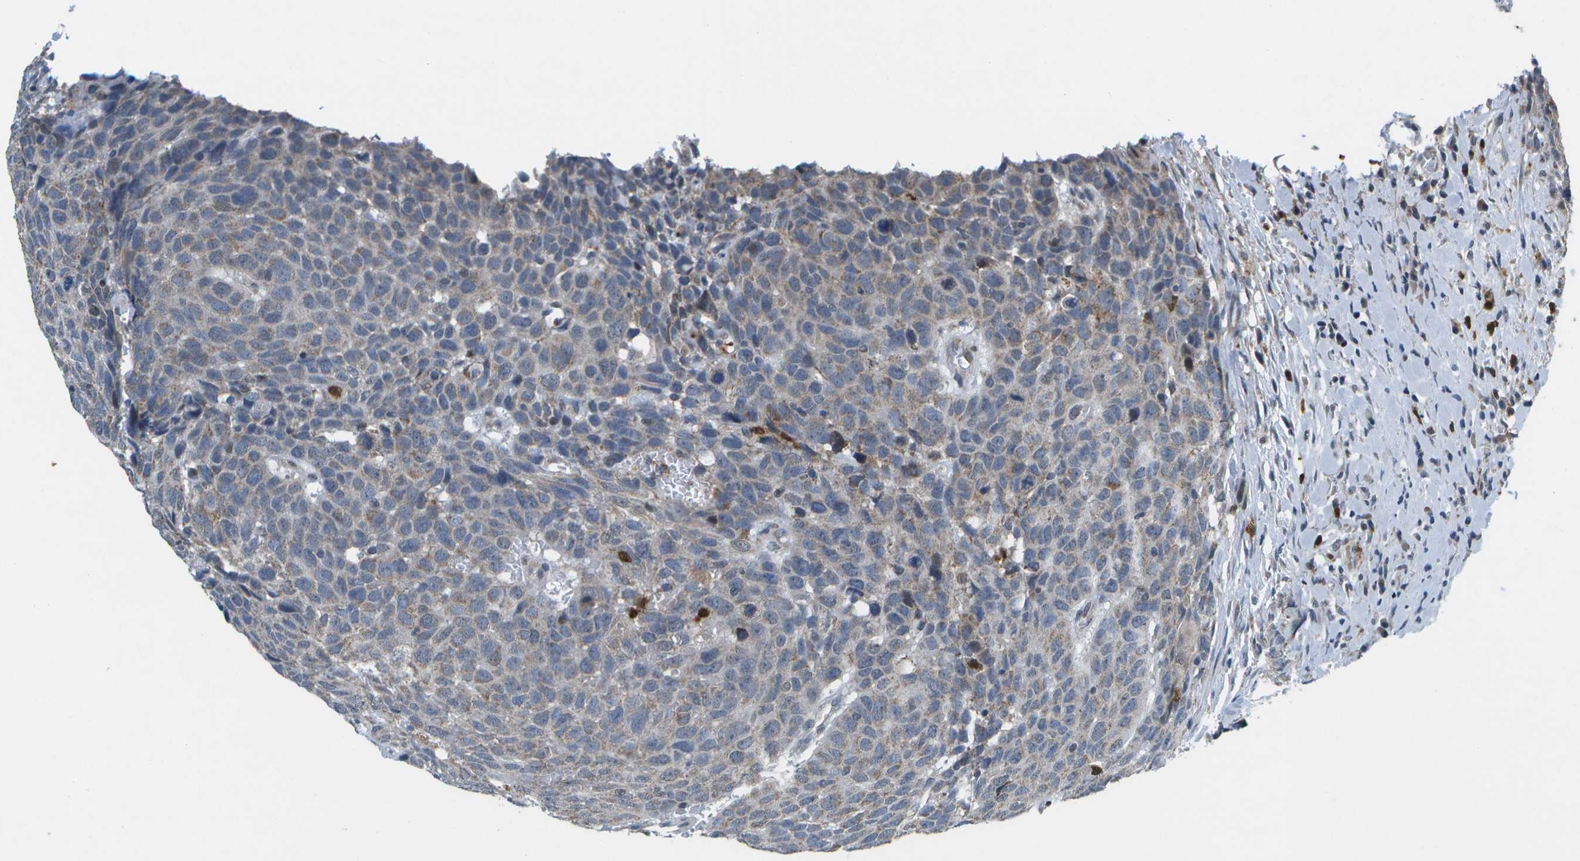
{"staining": {"intensity": "weak", "quantity": "25%-75%", "location": "cytoplasmic/membranous"}, "tissue": "head and neck cancer", "cell_type": "Tumor cells", "image_type": "cancer", "snomed": [{"axis": "morphology", "description": "Squamous cell carcinoma, NOS"}, {"axis": "topography", "description": "Head-Neck"}], "caption": "DAB (3,3'-diaminobenzidine) immunohistochemical staining of human head and neck cancer (squamous cell carcinoma) shows weak cytoplasmic/membranous protein expression in about 25%-75% of tumor cells.", "gene": "GALNT15", "patient": {"sex": "male", "age": 66}}